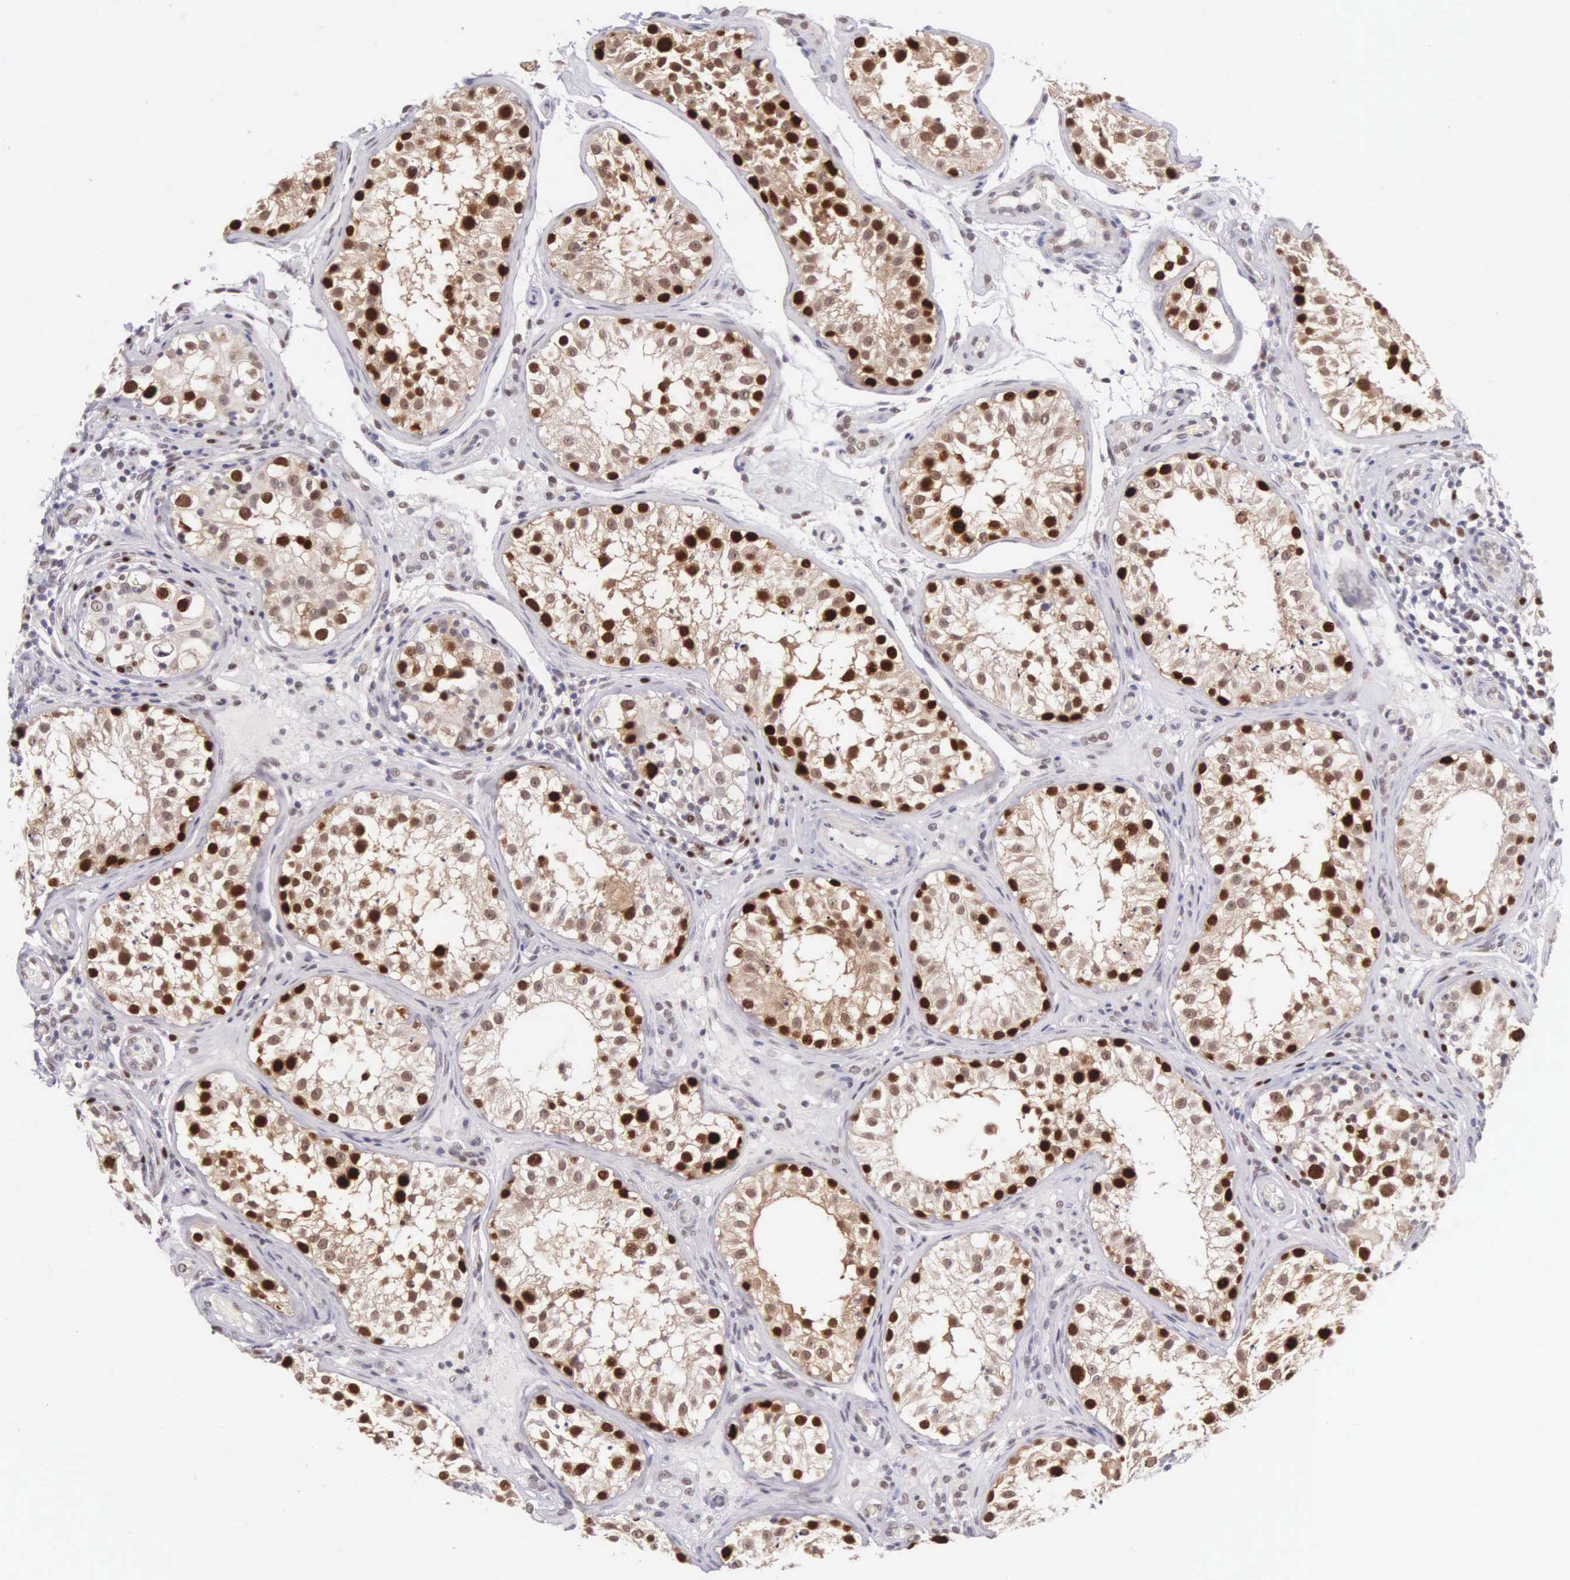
{"staining": {"intensity": "strong", "quantity": ">75%", "location": "nuclear"}, "tissue": "testis", "cell_type": "Cells in seminiferous ducts", "image_type": "normal", "snomed": [{"axis": "morphology", "description": "Normal tissue, NOS"}, {"axis": "topography", "description": "Testis"}], "caption": "This photomicrograph shows immunohistochemistry staining of unremarkable testis, with high strong nuclear positivity in about >75% of cells in seminiferous ducts.", "gene": "CCDC117", "patient": {"sex": "male", "age": 24}}